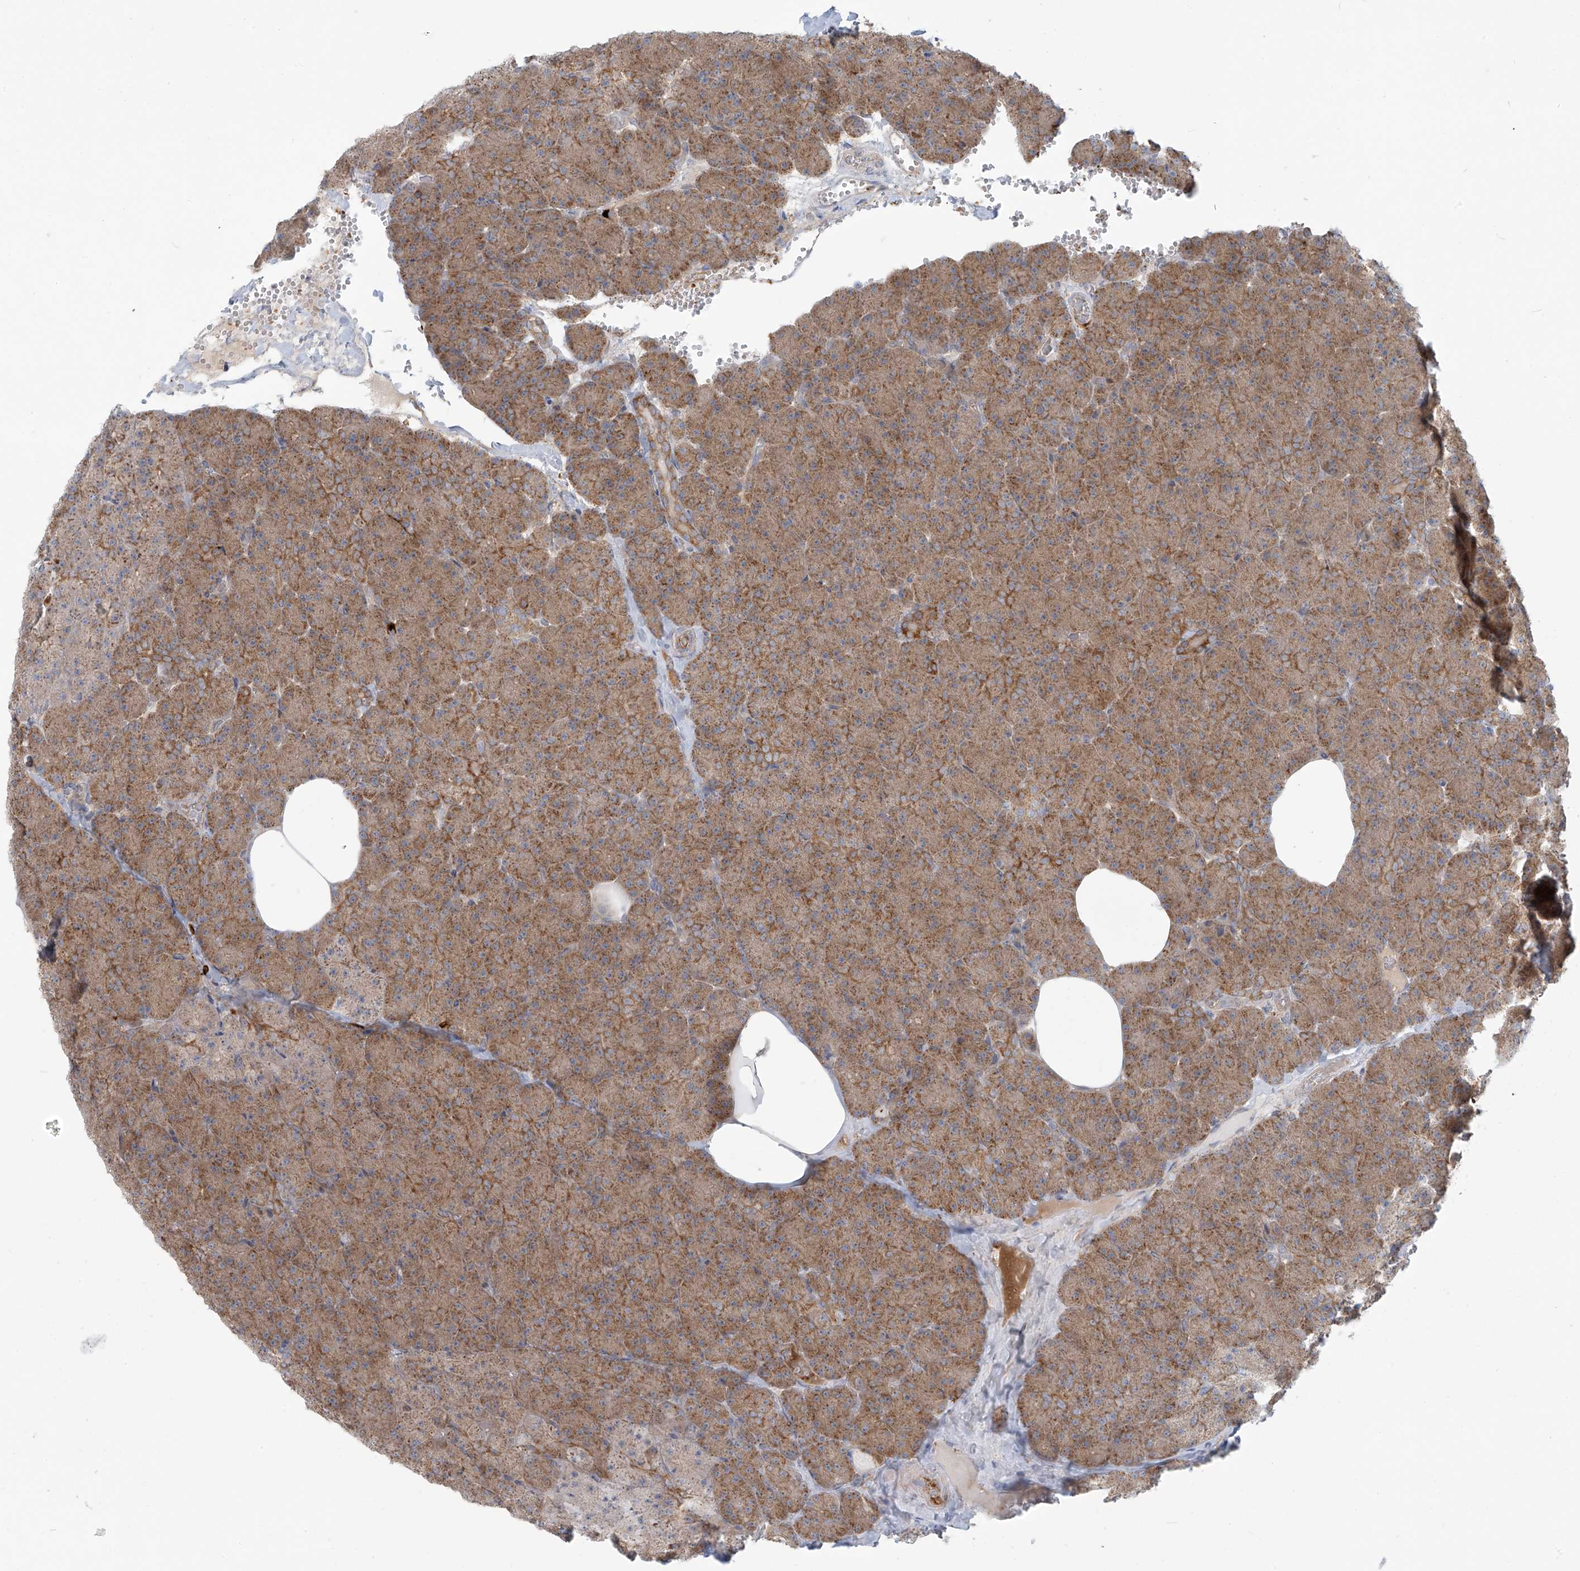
{"staining": {"intensity": "moderate", "quantity": ">75%", "location": "cytoplasmic/membranous"}, "tissue": "pancreas", "cell_type": "Exocrine glandular cells", "image_type": "normal", "snomed": [{"axis": "morphology", "description": "Normal tissue, NOS"}, {"axis": "morphology", "description": "Carcinoid, malignant, NOS"}, {"axis": "topography", "description": "Pancreas"}], "caption": "IHC photomicrograph of normal pancreas: pancreas stained using IHC reveals medium levels of moderate protein expression localized specifically in the cytoplasmic/membranous of exocrine glandular cells, appearing as a cytoplasmic/membranous brown color.", "gene": "LZTS3", "patient": {"sex": "female", "age": 35}}